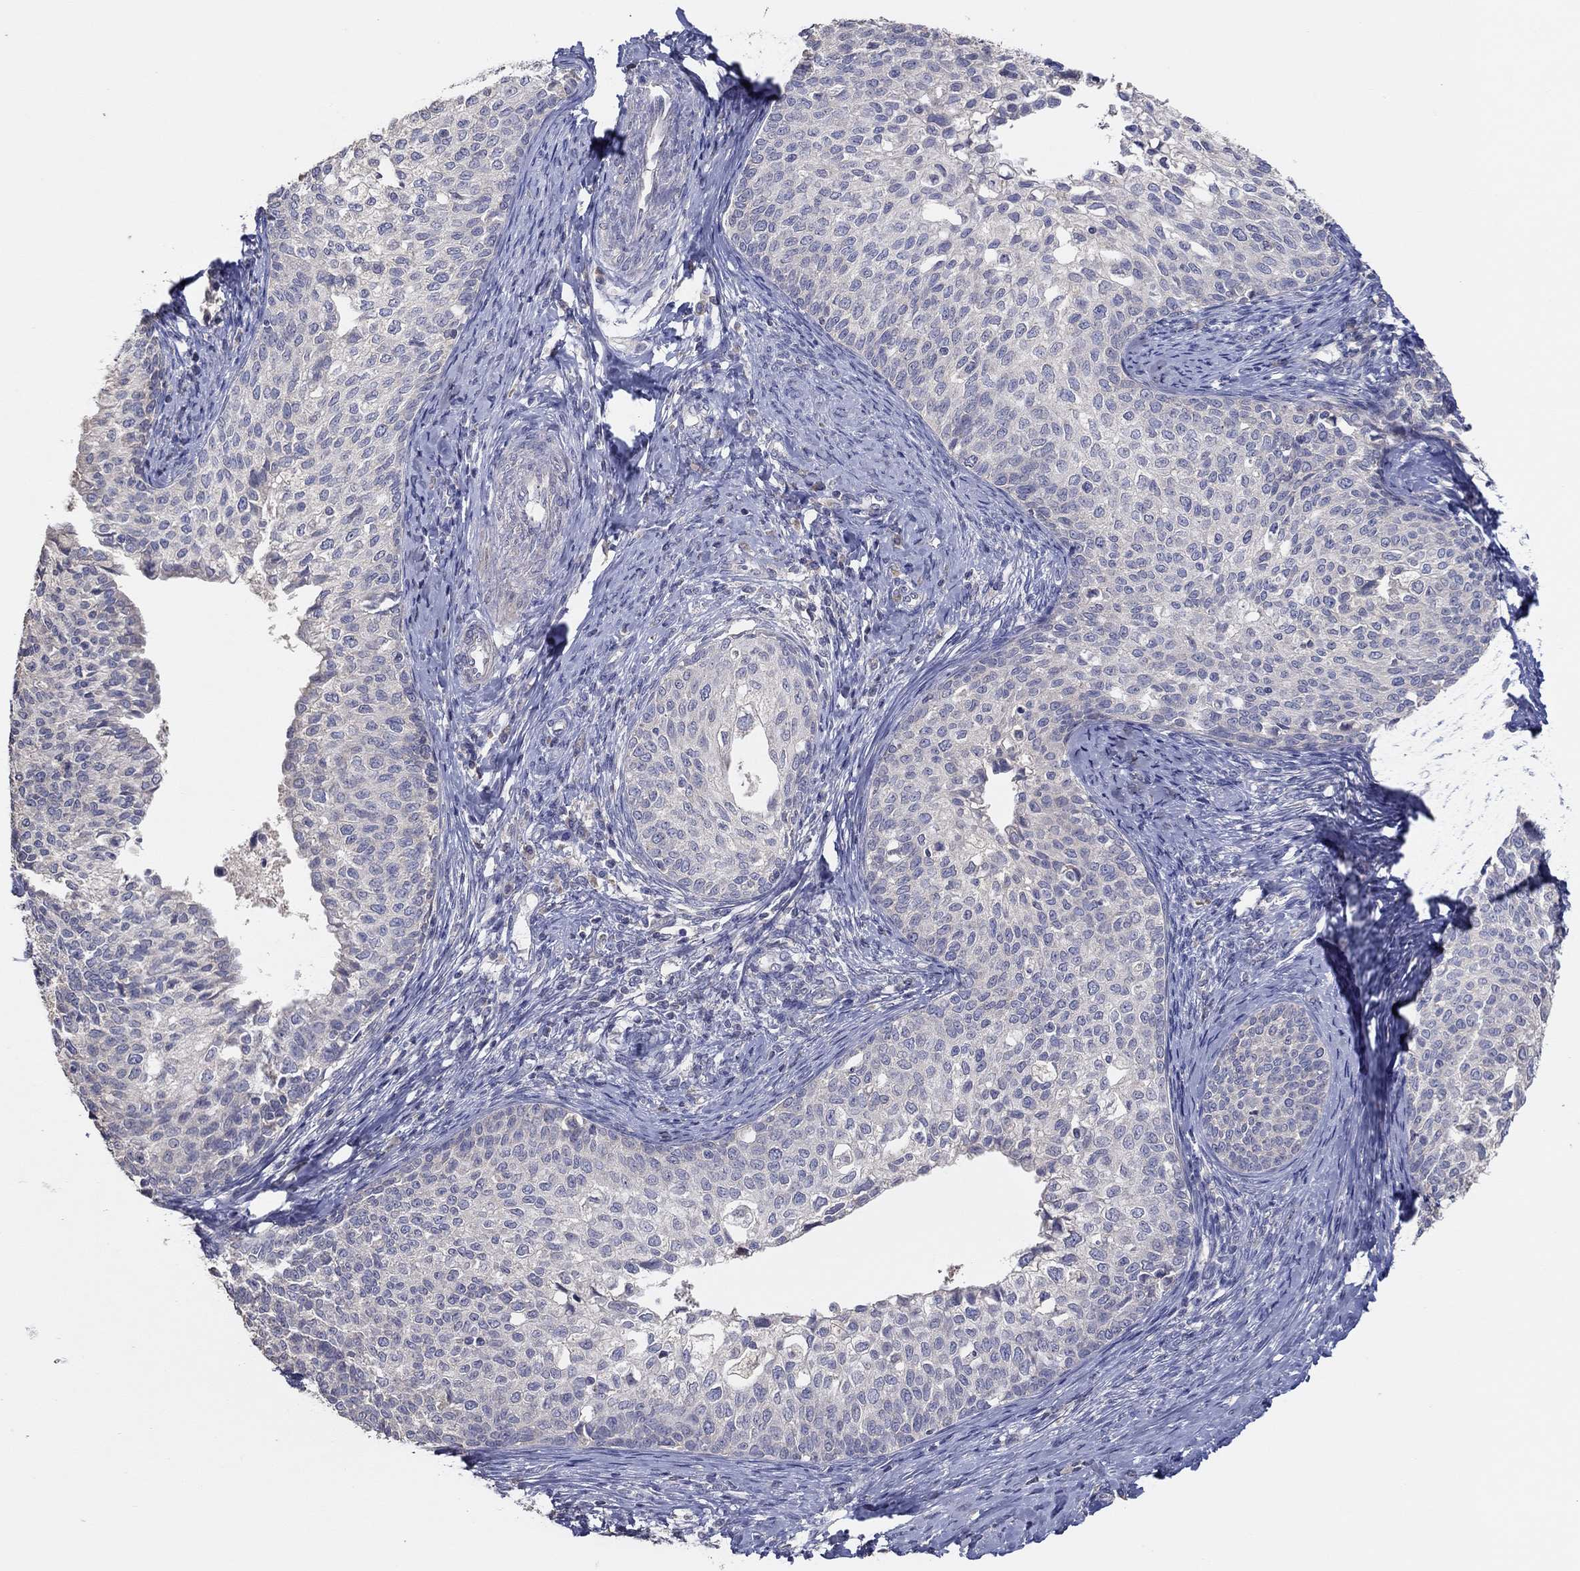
{"staining": {"intensity": "negative", "quantity": "none", "location": "none"}, "tissue": "cervical cancer", "cell_type": "Tumor cells", "image_type": "cancer", "snomed": [{"axis": "morphology", "description": "Squamous cell carcinoma, NOS"}, {"axis": "topography", "description": "Cervix"}], "caption": "This is an immunohistochemistry image of human squamous cell carcinoma (cervical). There is no expression in tumor cells.", "gene": "DOCK3", "patient": {"sex": "female", "age": 51}}